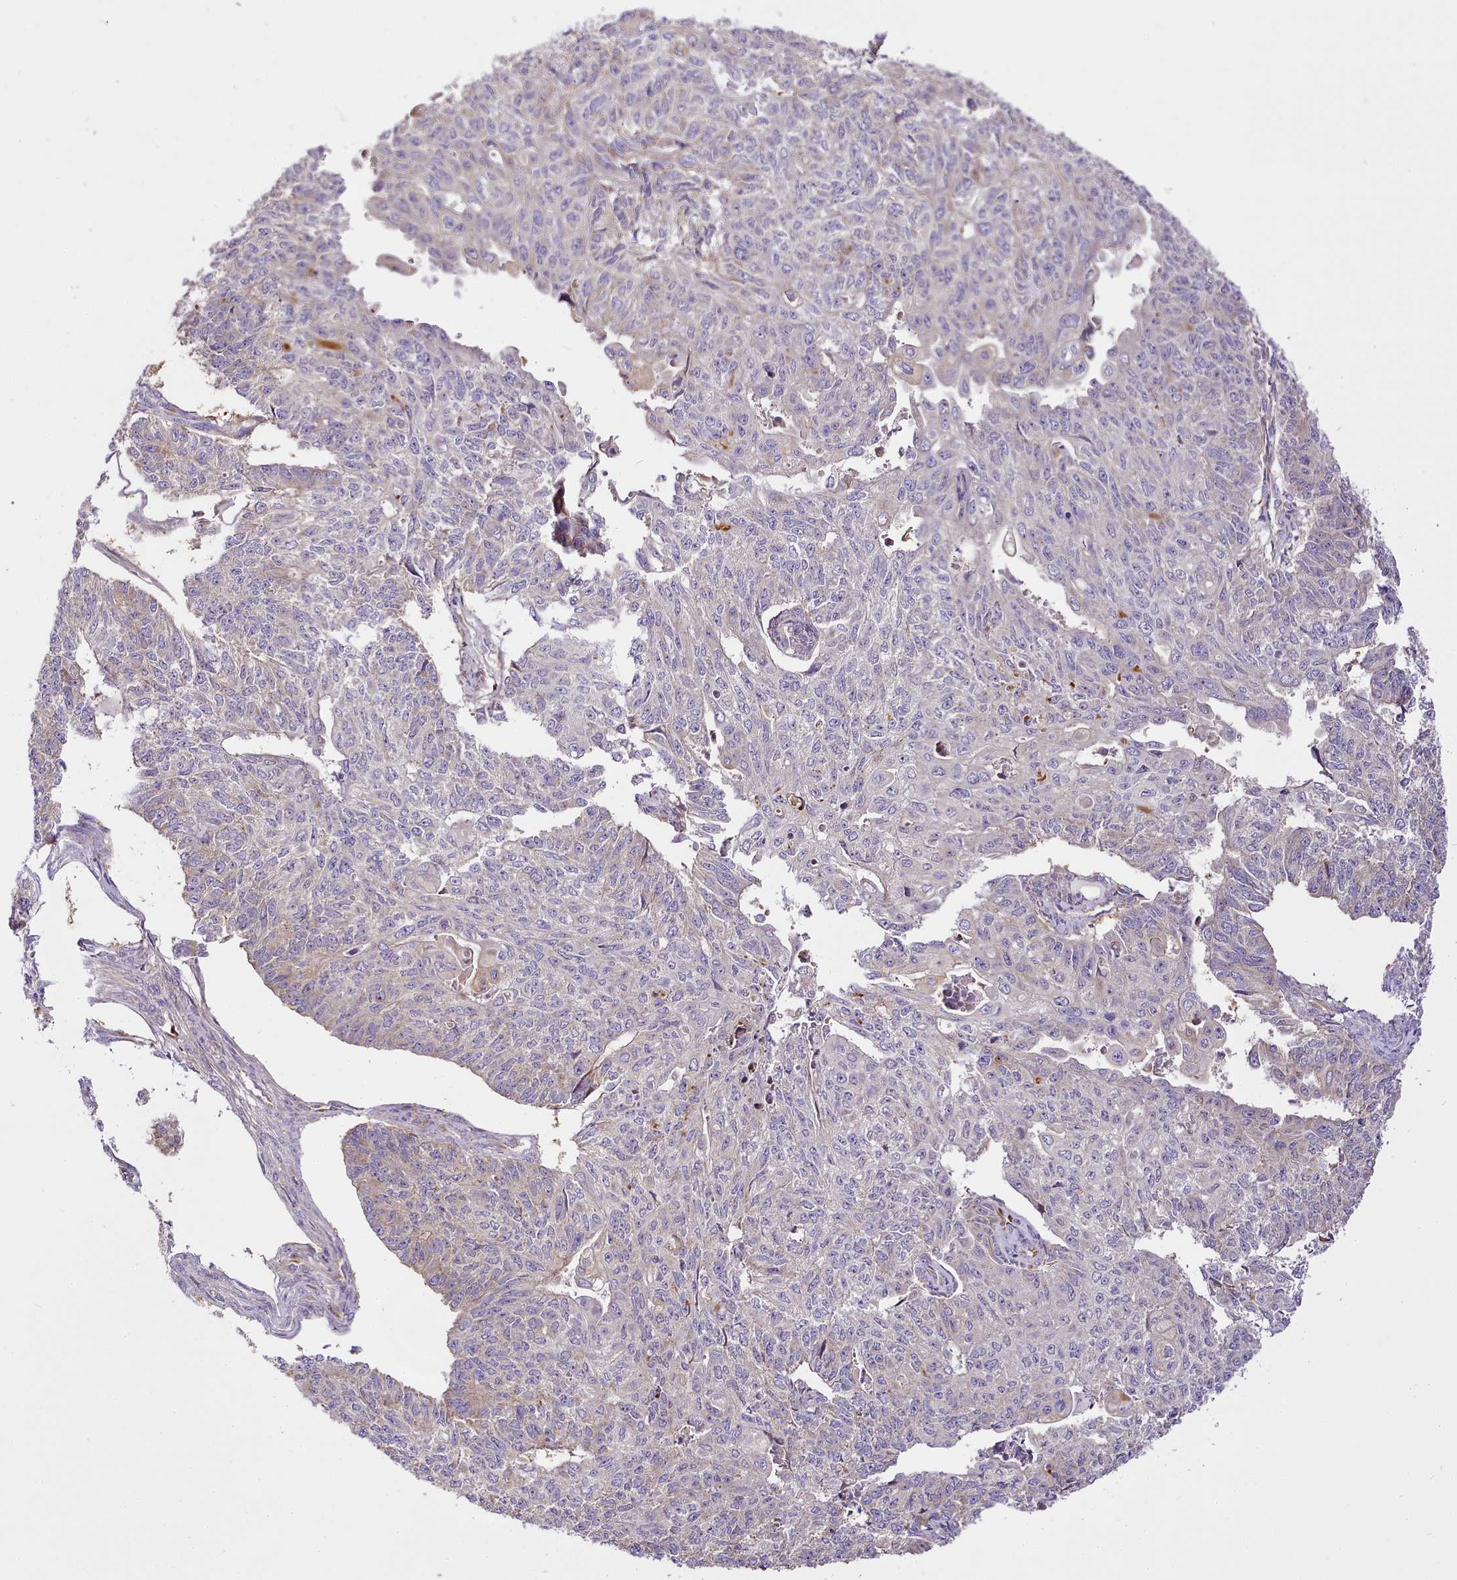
{"staining": {"intensity": "negative", "quantity": "none", "location": "none"}, "tissue": "endometrial cancer", "cell_type": "Tumor cells", "image_type": "cancer", "snomed": [{"axis": "morphology", "description": "Adenocarcinoma, NOS"}, {"axis": "topography", "description": "Endometrium"}], "caption": "A high-resolution histopathology image shows IHC staining of endometrial cancer (adenocarcinoma), which displays no significant positivity in tumor cells.", "gene": "NBPF1", "patient": {"sex": "female", "age": 32}}